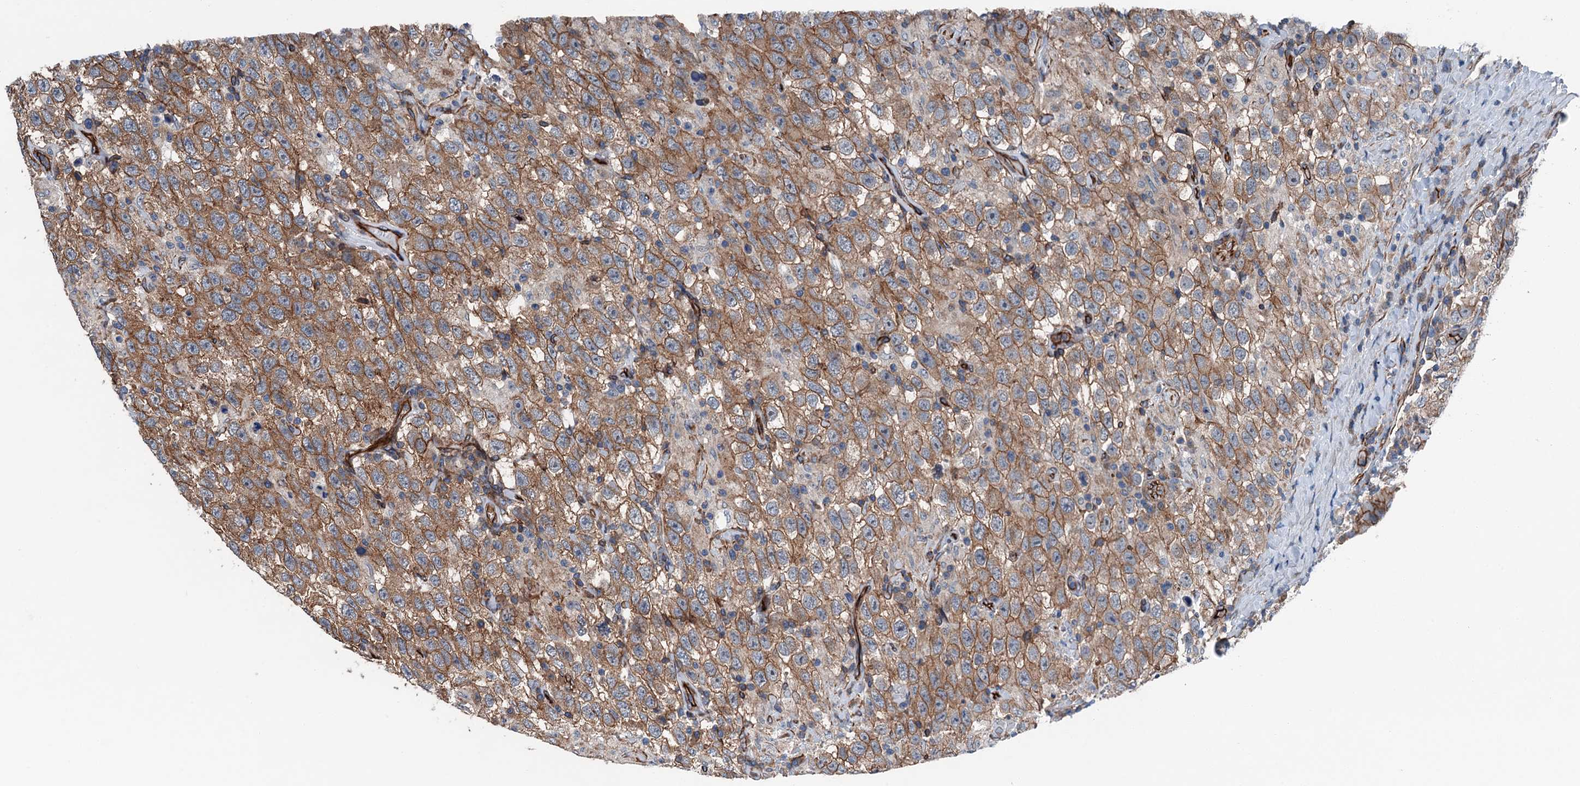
{"staining": {"intensity": "moderate", "quantity": ">75%", "location": "cytoplasmic/membranous"}, "tissue": "testis cancer", "cell_type": "Tumor cells", "image_type": "cancer", "snomed": [{"axis": "morphology", "description": "Seminoma, NOS"}, {"axis": "topography", "description": "Testis"}], "caption": "The histopathology image demonstrates staining of testis seminoma, revealing moderate cytoplasmic/membranous protein expression (brown color) within tumor cells. The staining was performed using DAB (3,3'-diaminobenzidine) to visualize the protein expression in brown, while the nuclei were stained in blue with hematoxylin (Magnification: 20x).", "gene": "NMRAL1", "patient": {"sex": "male", "age": 41}}